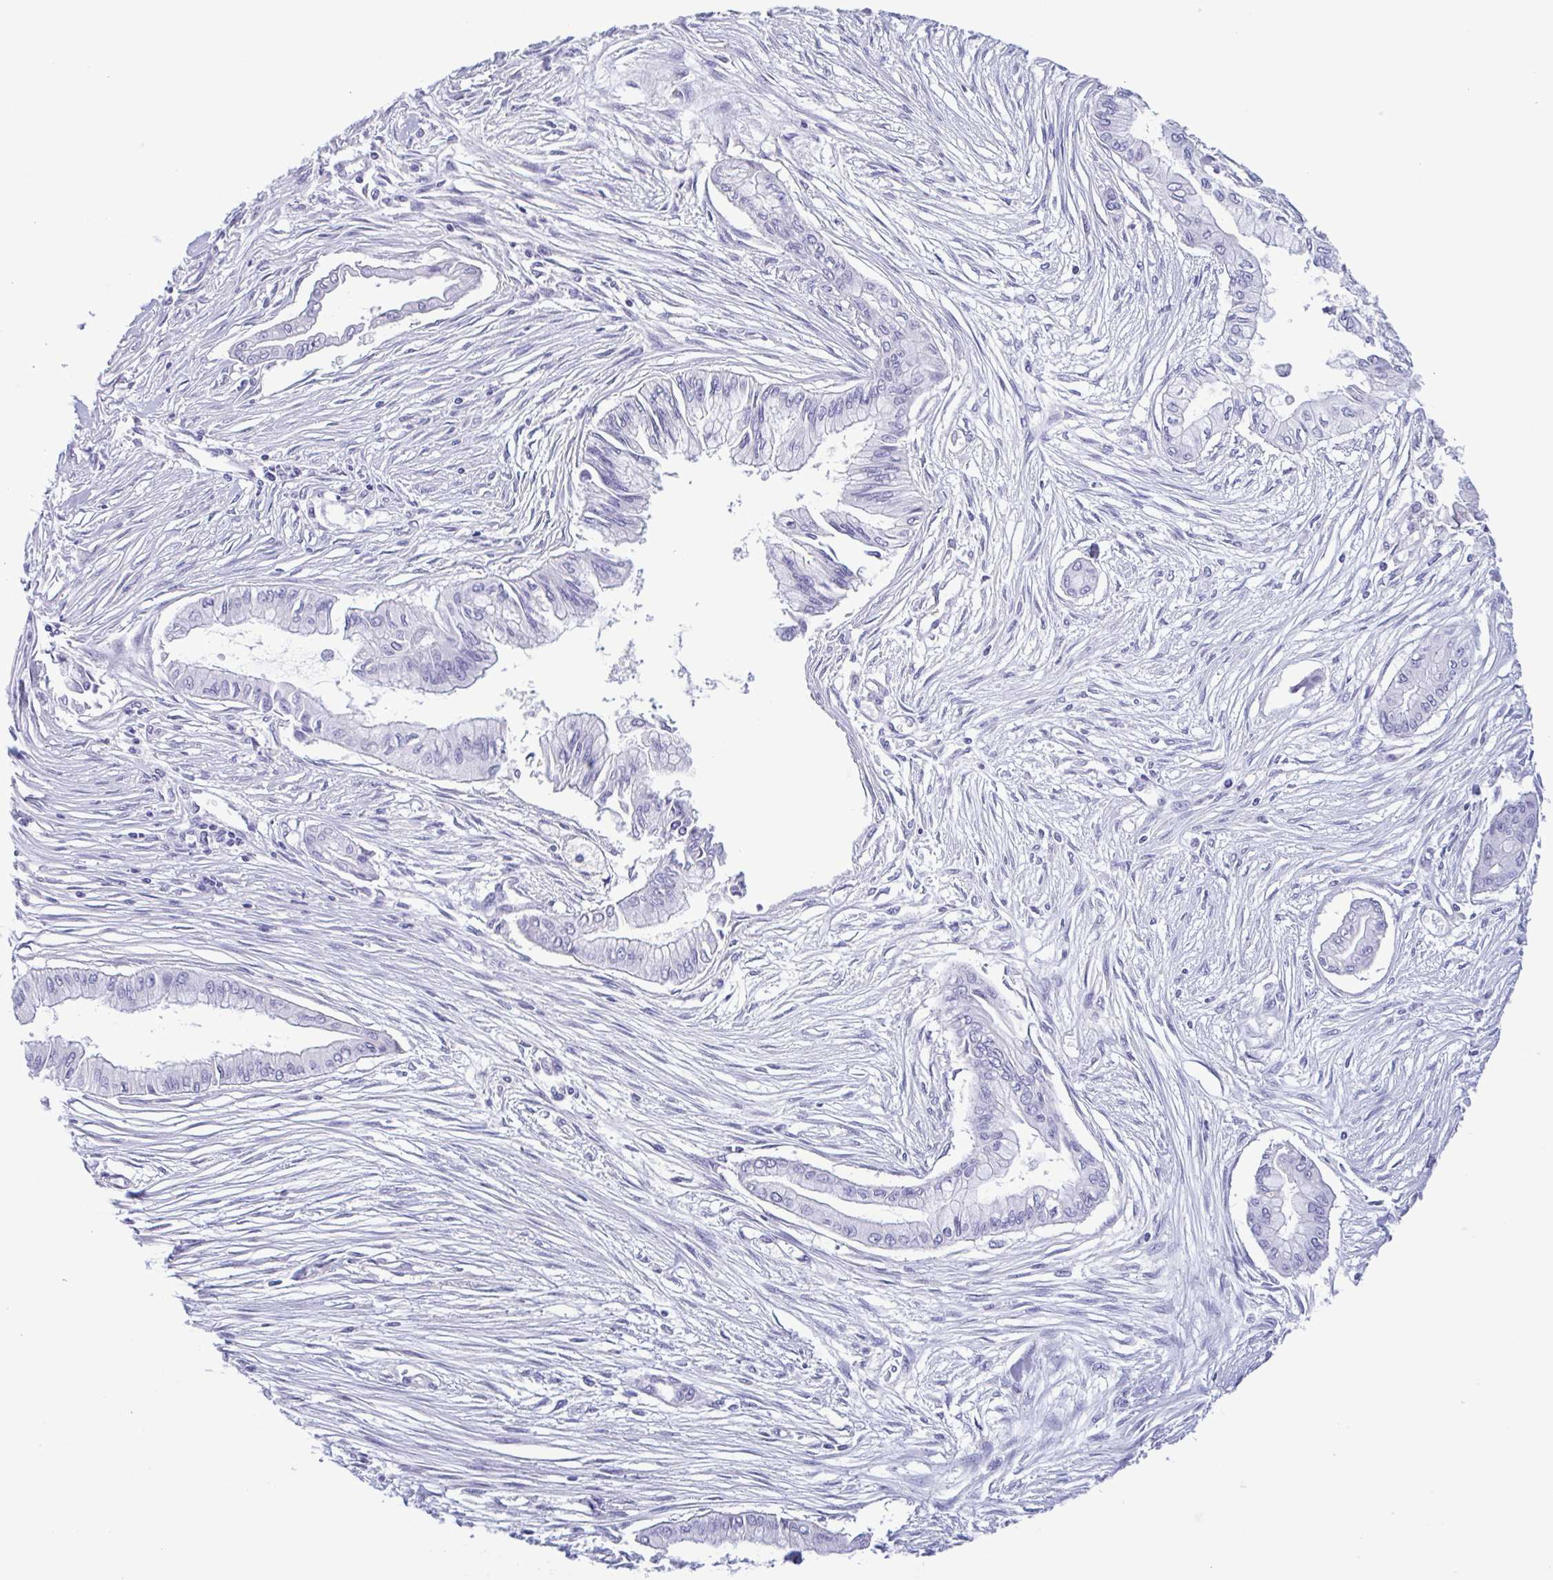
{"staining": {"intensity": "negative", "quantity": "none", "location": "none"}, "tissue": "pancreatic cancer", "cell_type": "Tumor cells", "image_type": "cancer", "snomed": [{"axis": "morphology", "description": "Adenocarcinoma, NOS"}, {"axis": "topography", "description": "Pancreas"}], "caption": "DAB (3,3'-diaminobenzidine) immunohistochemical staining of human pancreatic cancer shows no significant staining in tumor cells. (Stains: DAB (3,3'-diaminobenzidine) immunohistochemistry (IHC) with hematoxylin counter stain, Microscopy: brightfield microscopy at high magnification).", "gene": "INAFM1", "patient": {"sex": "female", "age": 68}}